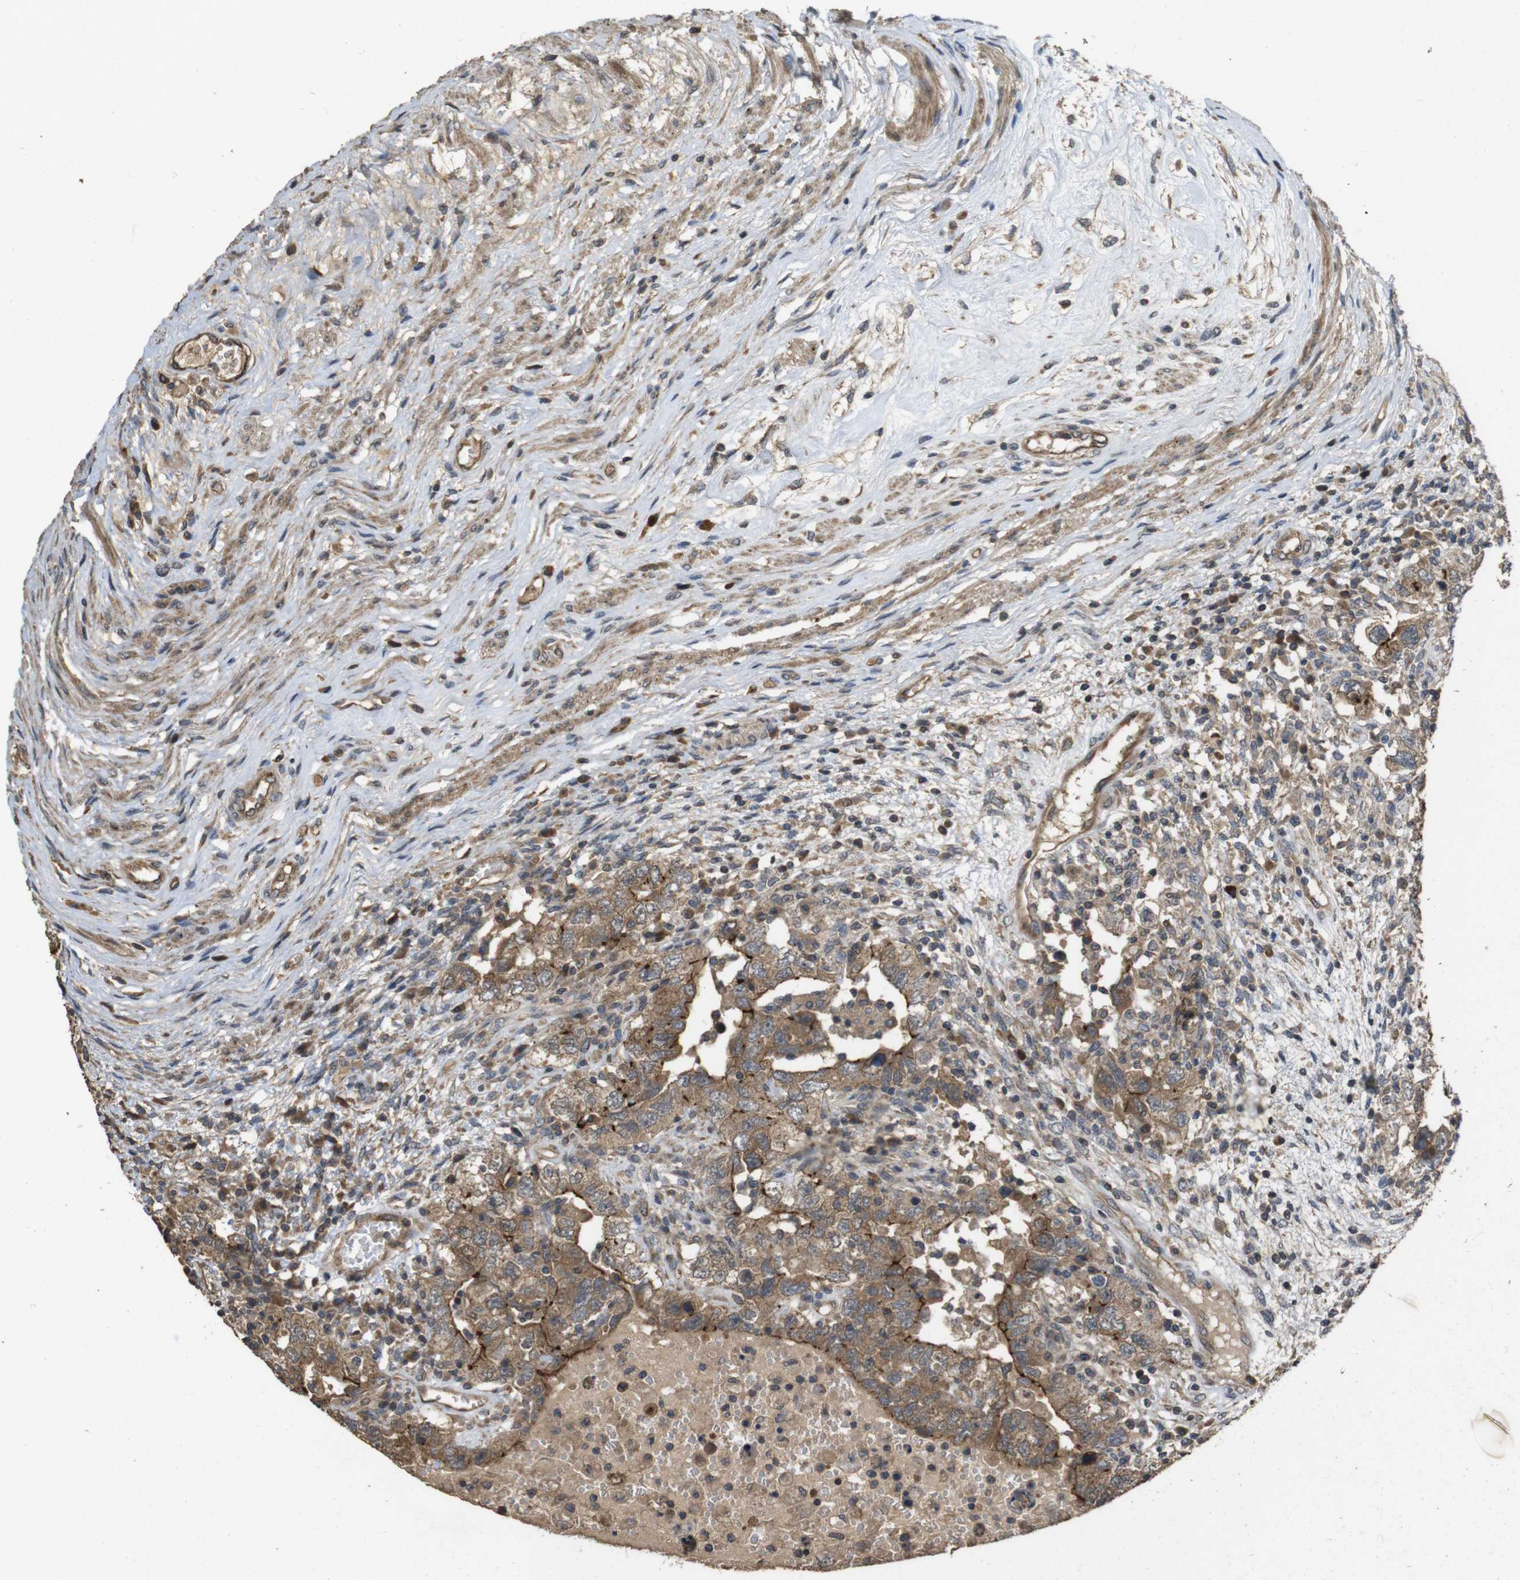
{"staining": {"intensity": "moderate", "quantity": ">75%", "location": "cytoplasmic/membranous"}, "tissue": "testis cancer", "cell_type": "Tumor cells", "image_type": "cancer", "snomed": [{"axis": "morphology", "description": "Carcinoma, Embryonal, NOS"}, {"axis": "topography", "description": "Testis"}], "caption": "Moderate cytoplasmic/membranous expression for a protein is present in about >75% of tumor cells of testis embryonal carcinoma using immunohistochemistry.", "gene": "PCDHB10", "patient": {"sex": "male", "age": 26}}